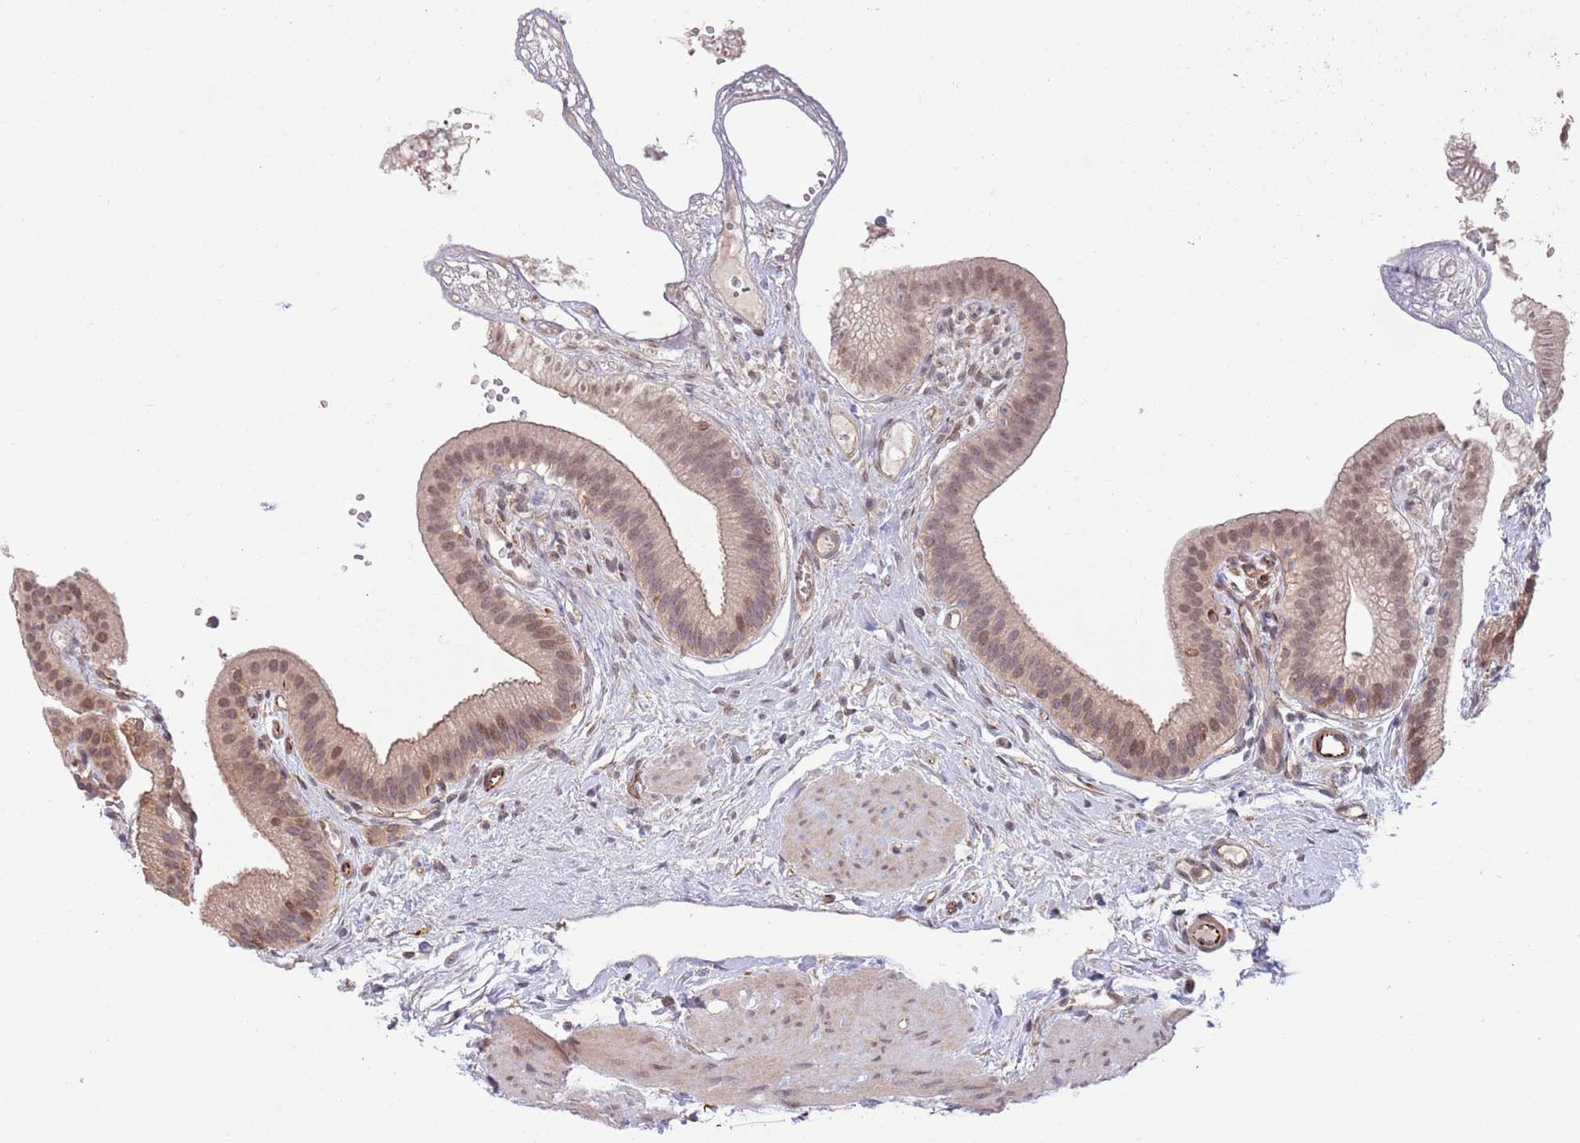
{"staining": {"intensity": "moderate", "quantity": ">75%", "location": "cytoplasmic/membranous,nuclear"}, "tissue": "gallbladder", "cell_type": "Glandular cells", "image_type": "normal", "snomed": [{"axis": "morphology", "description": "Normal tissue, NOS"}, {"axis": "topography", "description": "Gallbladder"}], "caption": "IHC of normal human gallbladder demonstrates medium levels of moderate cytoplasmic/membranous,nuclear staining in about >75% of glandular cells. (DAB IHC with brightfield microscopy, high magnification).", "gene": "CHD9", "patient": {"sex": "female", "age": 54}}